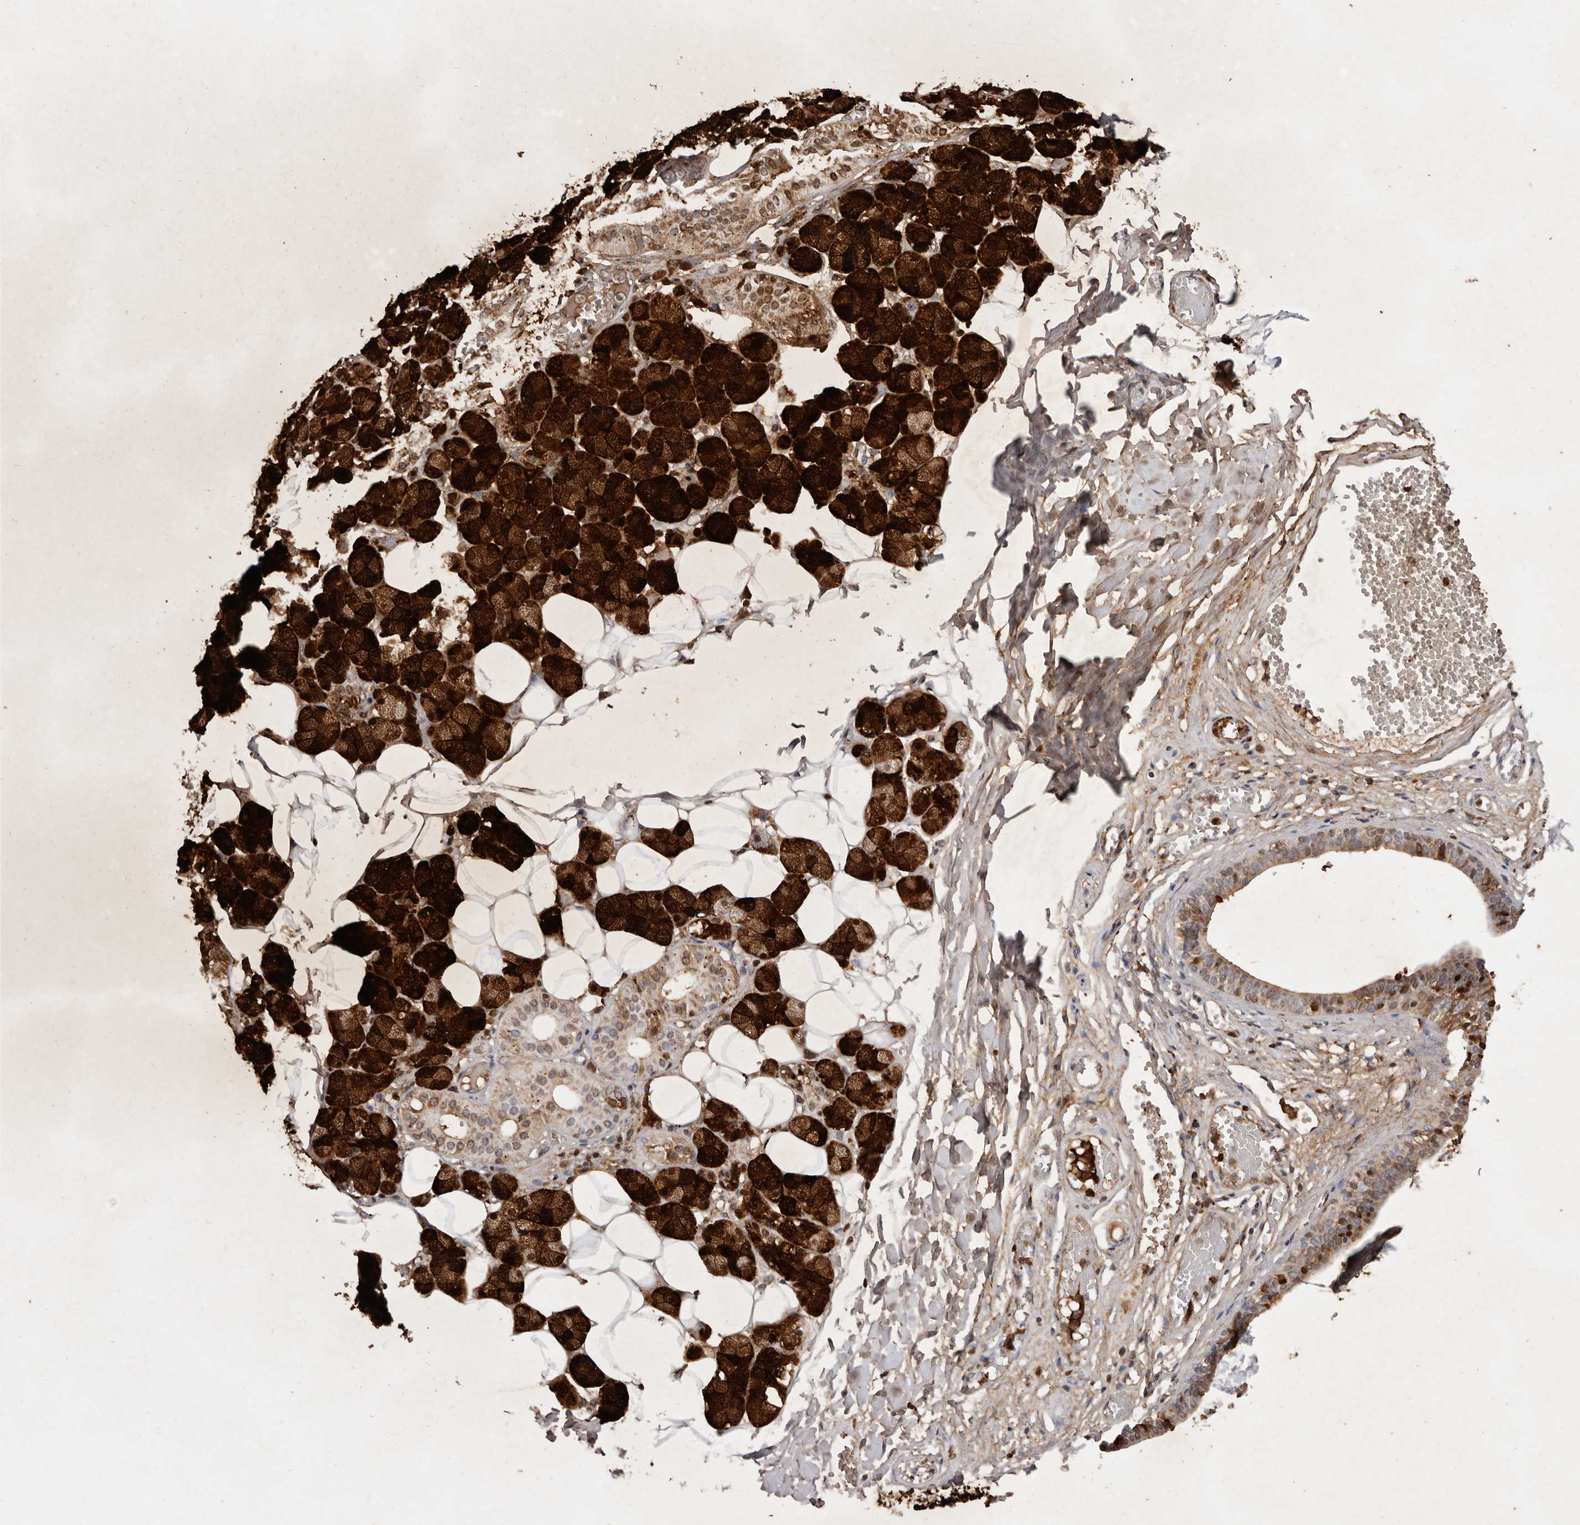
{"staining": {"intensity": "strong", "quantity": ">75%", "location": "cytoplasmic/membranous"}, "tissue": "salivary gland", "cell_type": "Glandular cells", "image_type": "normal", "snomed": [{"axis": "morphology", "description": "Normal tissue, NOS"}, {"axis": "topography", "description": "Salivary gland"}], "caption": "Immunohistochemical staining of unremarkable human salivary gland displays high levels of strong cytoplasmic/membranous positivity in about >75% of glandular cells. (IHC, brightfield microscopy, high magnification).", "gene": "TIMM17B", "patient": {"sex": "female", "age": 33}}